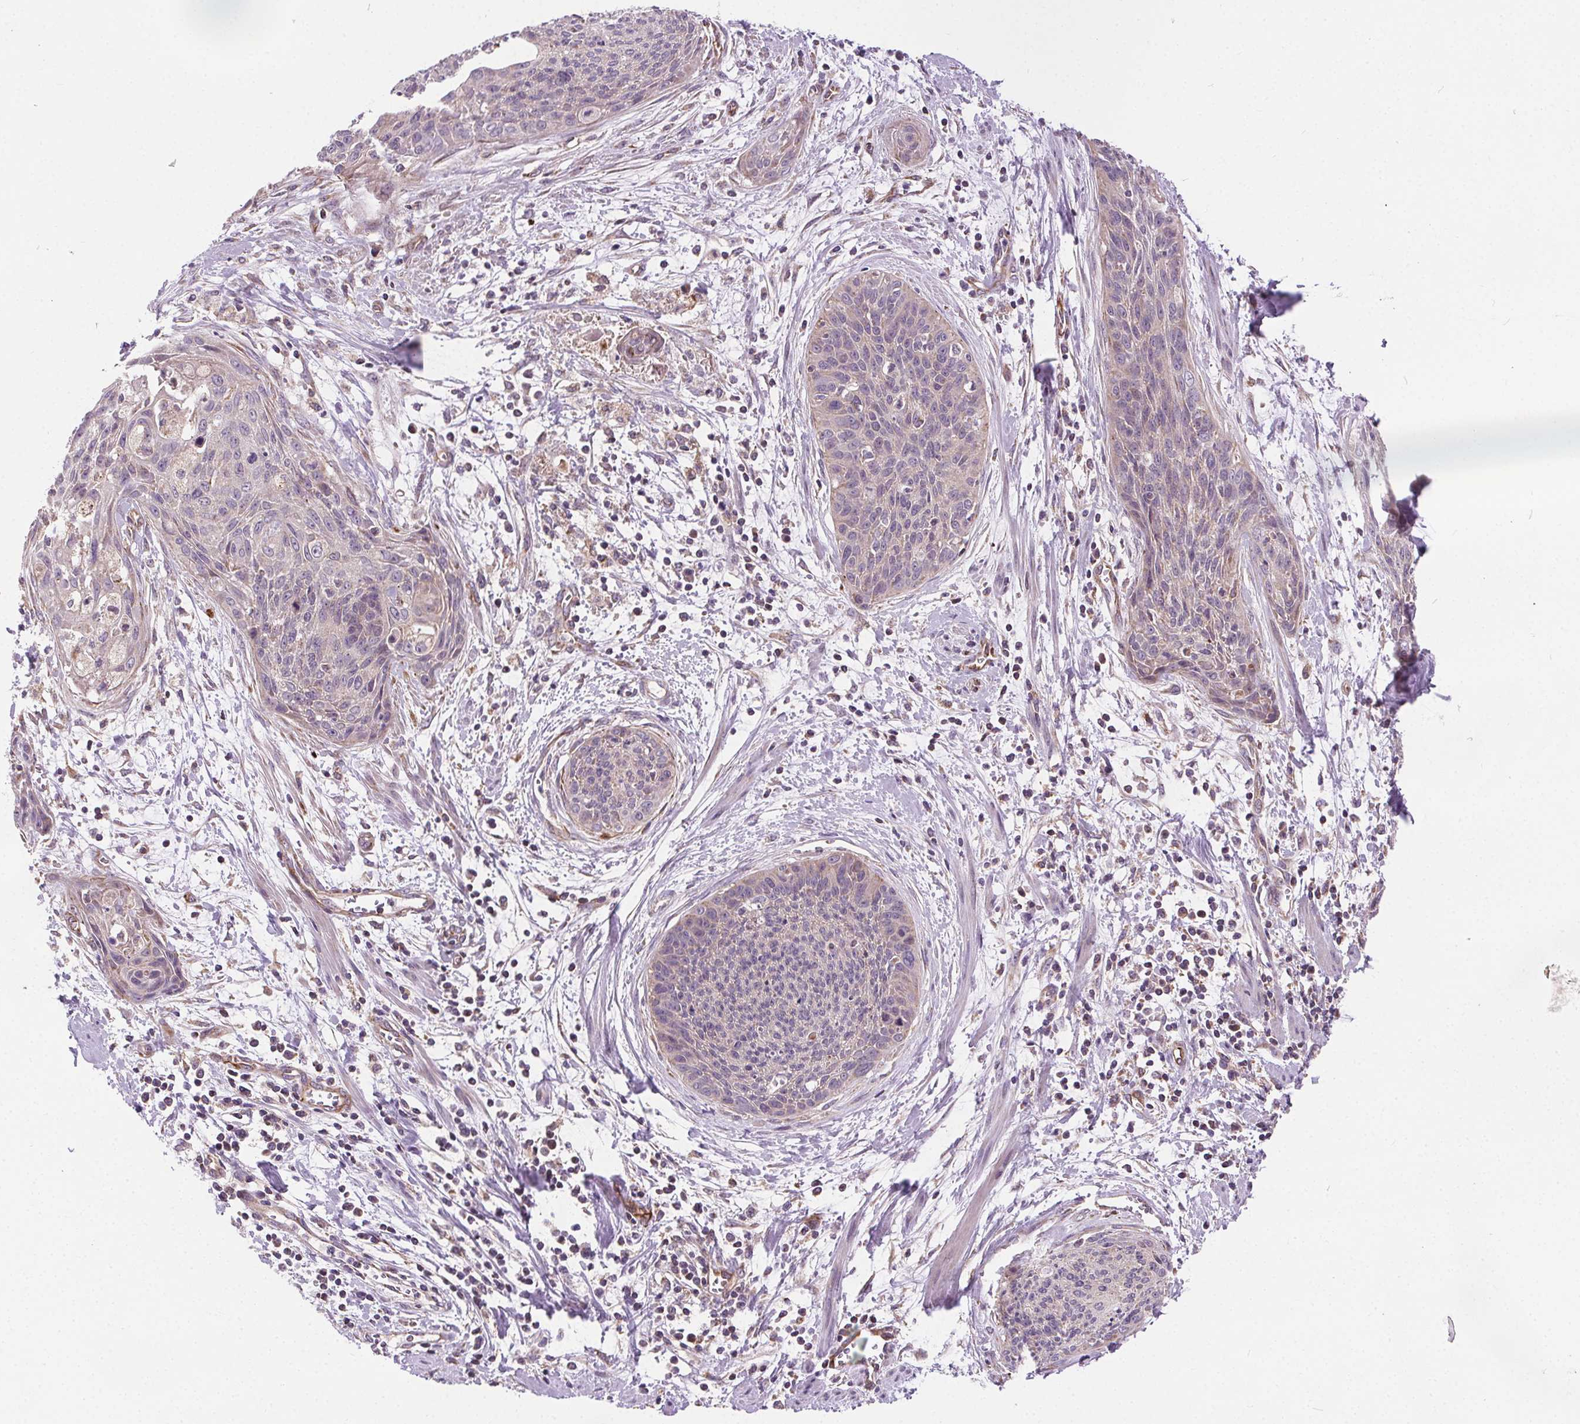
{"staining": {"intensity": "negative", "quantity": "none", "location": "none"}, "tissue": "cervical cancer", "cell_type": "Tumor cells", "image_type": "cancer", "snomed": [{"axis": "morphology", "description": "Squamous cell carcinoma, NOS"}, {"axis": "topography", "description": "Cervix"}], "caption": "Tumor cells are negative for brown protein staining in cervical squamous cell carcinoma.", "gene": "GOLT1B", "patient": {"sex": "female", "age": 55}}